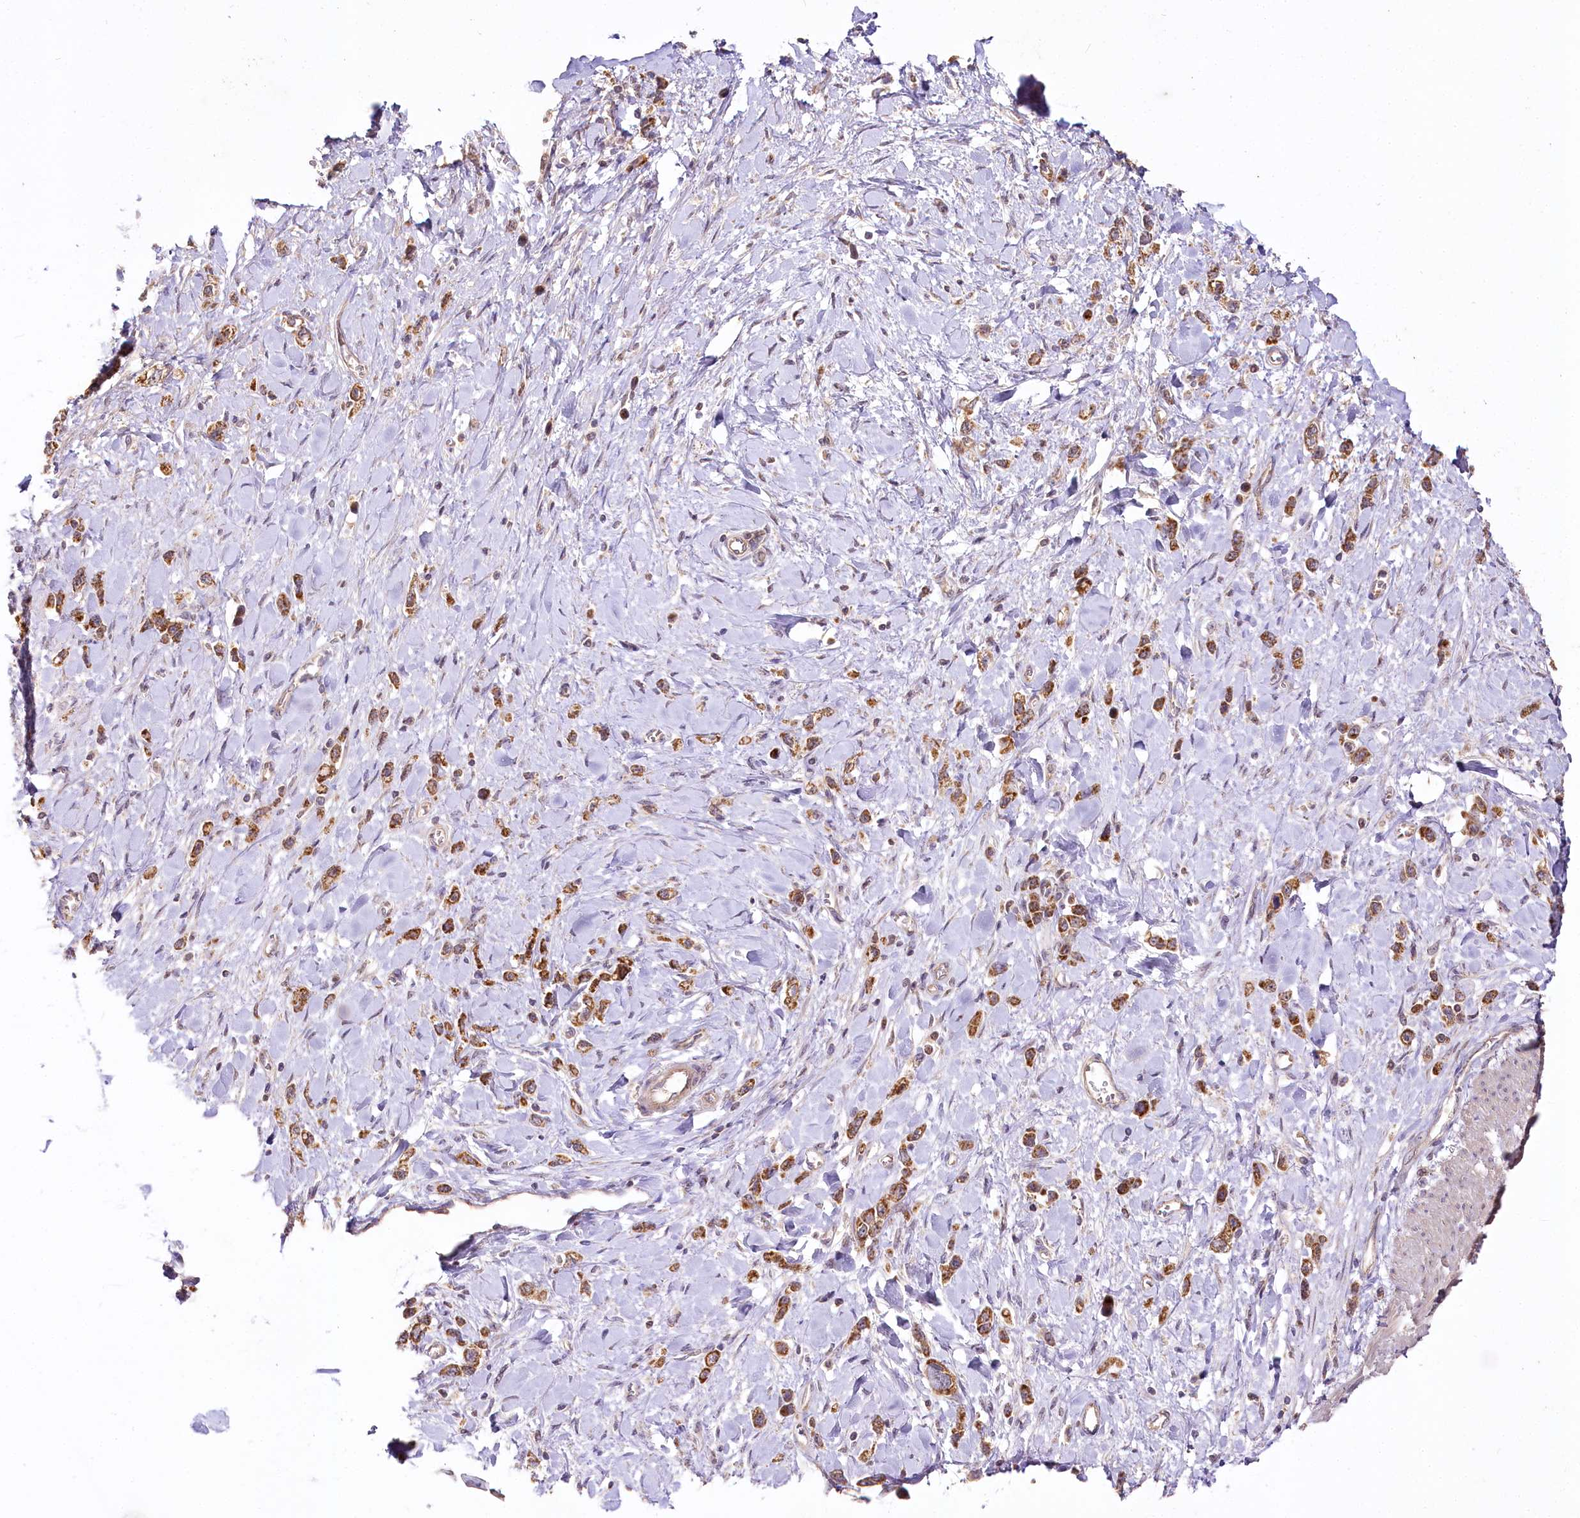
{"staining": {"intensity": "moderate", "quantity": ">75%", "location": "cytoplasmic/membranous"}, "tissue": "stomach cancer", "cell_type": "Tumor cells", "image_type": "cancer", "snomed": [{"axis": "morphology", "description": "Normal tissue, NOS"}, {"axis": "morphology", "description": "Adenocarcinoma, NOS"}, {"axis": "topography", "description": "Stomach, upper"}, {"axis": "topography", "description": "Stomach"}], "caption": "DAB immunohistochemical staining of stomach cancer (adenocarcinoma) reveals moderate cytoplasmic/membranous protein expression in about >75% of tumor cells.", "gene": "ZNF226", "patient": {"sex": "female", "age": 65}}